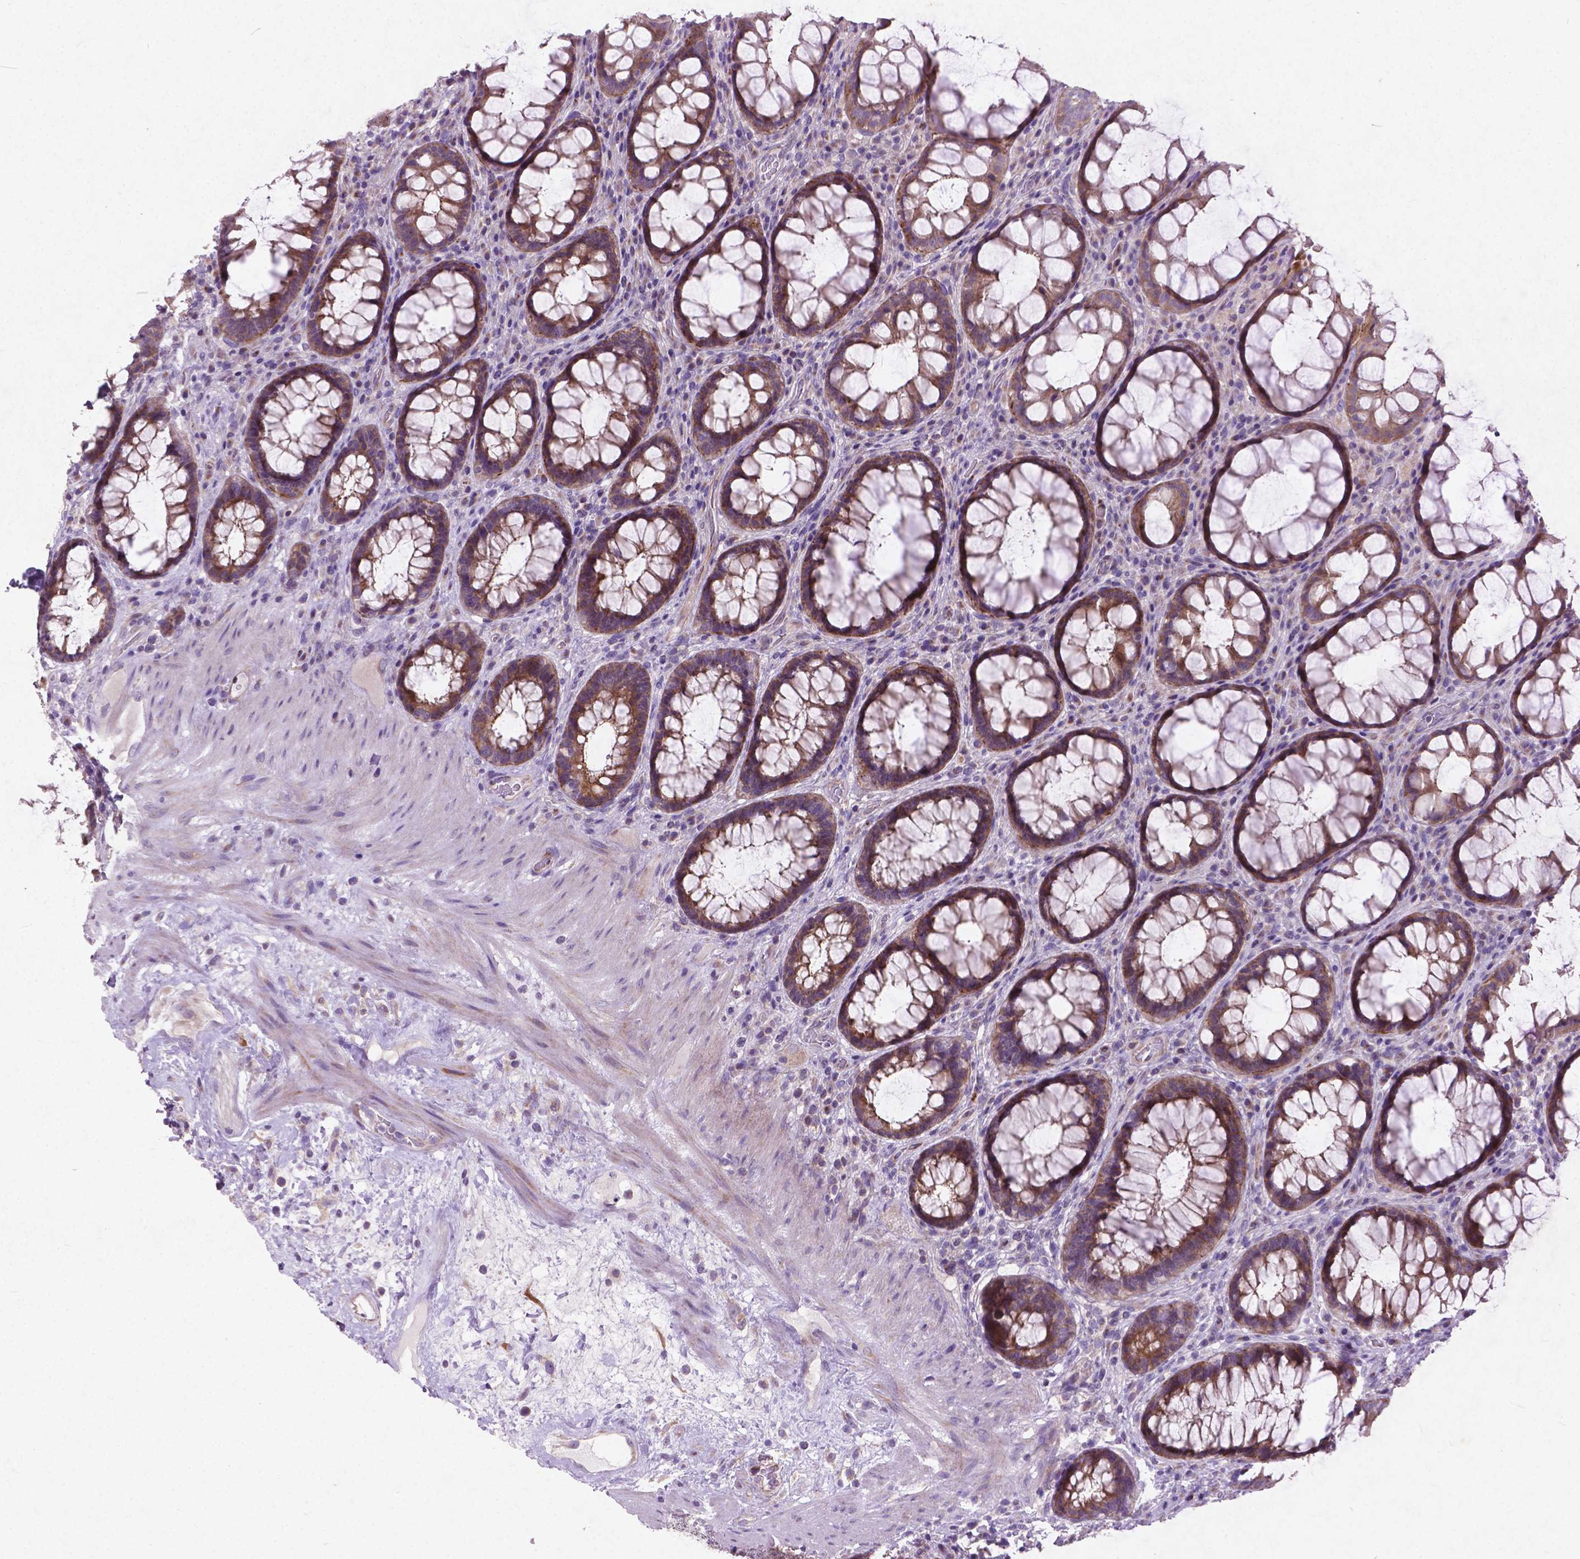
{"staining": {"intensity": "weak", "quantity": "25%-75%", "location": "cytoplasmic/membranous"}, "tissue": "rectum", "cell_type": "Glandular cells", "image_type": "normal", "snomed": [{"axis": "morphology", "description": "Normal tissue, NOS"}, {"axis": "topography", "description": "Rectum"}], "caption": "This micrograph demonstrates immunohistochemistry staining of normal human rectum, with low weak cytoplasmic/membranous staining in approximately 25%-75% of glandular cells.", "gene": "ATG4D", "patient": {"sex": "male", "age": 72}}